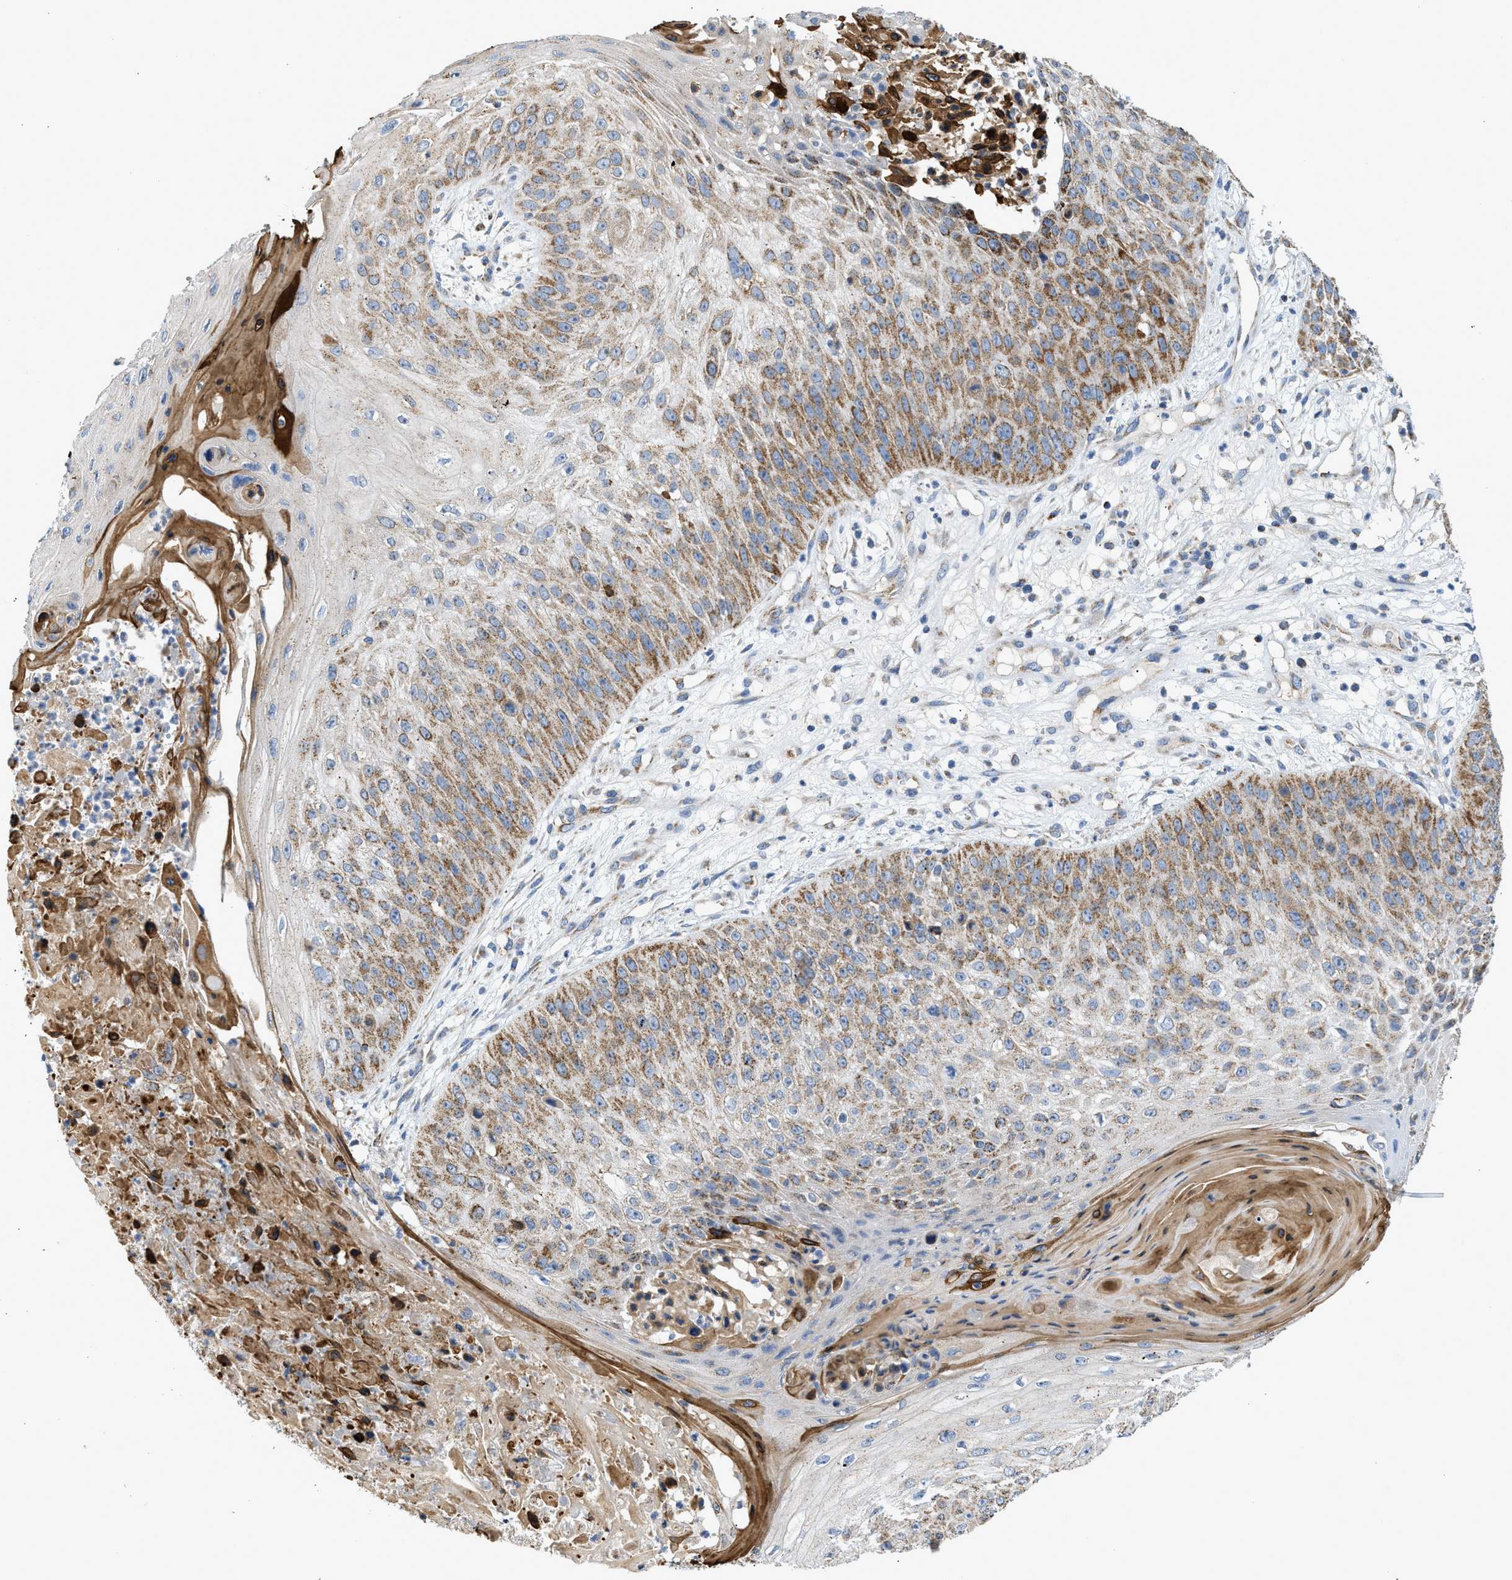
{"staining": {"intensity": "moderate", "quantity": ">75%", "location": "cytoplasmic/membranous"}, "tissue": "skin cancer", "cell_type": "Tumor cells", "image_type": "cancer", "snomed": [{"axis": "morphology", "description": "Squamous cell carcinoma, NOS"}, {"axis": "topography", "description": "Skin"}], "caption": "Moderate cytoplasmic/membranous positivity for a protein is identified in approximately >75% of tumor cells of skin cancer (squamous cell carcinoma) using immunohistochemistry (IHC).", "gene": "GOT2", "patient": {"sex": "female", "age": 80}}